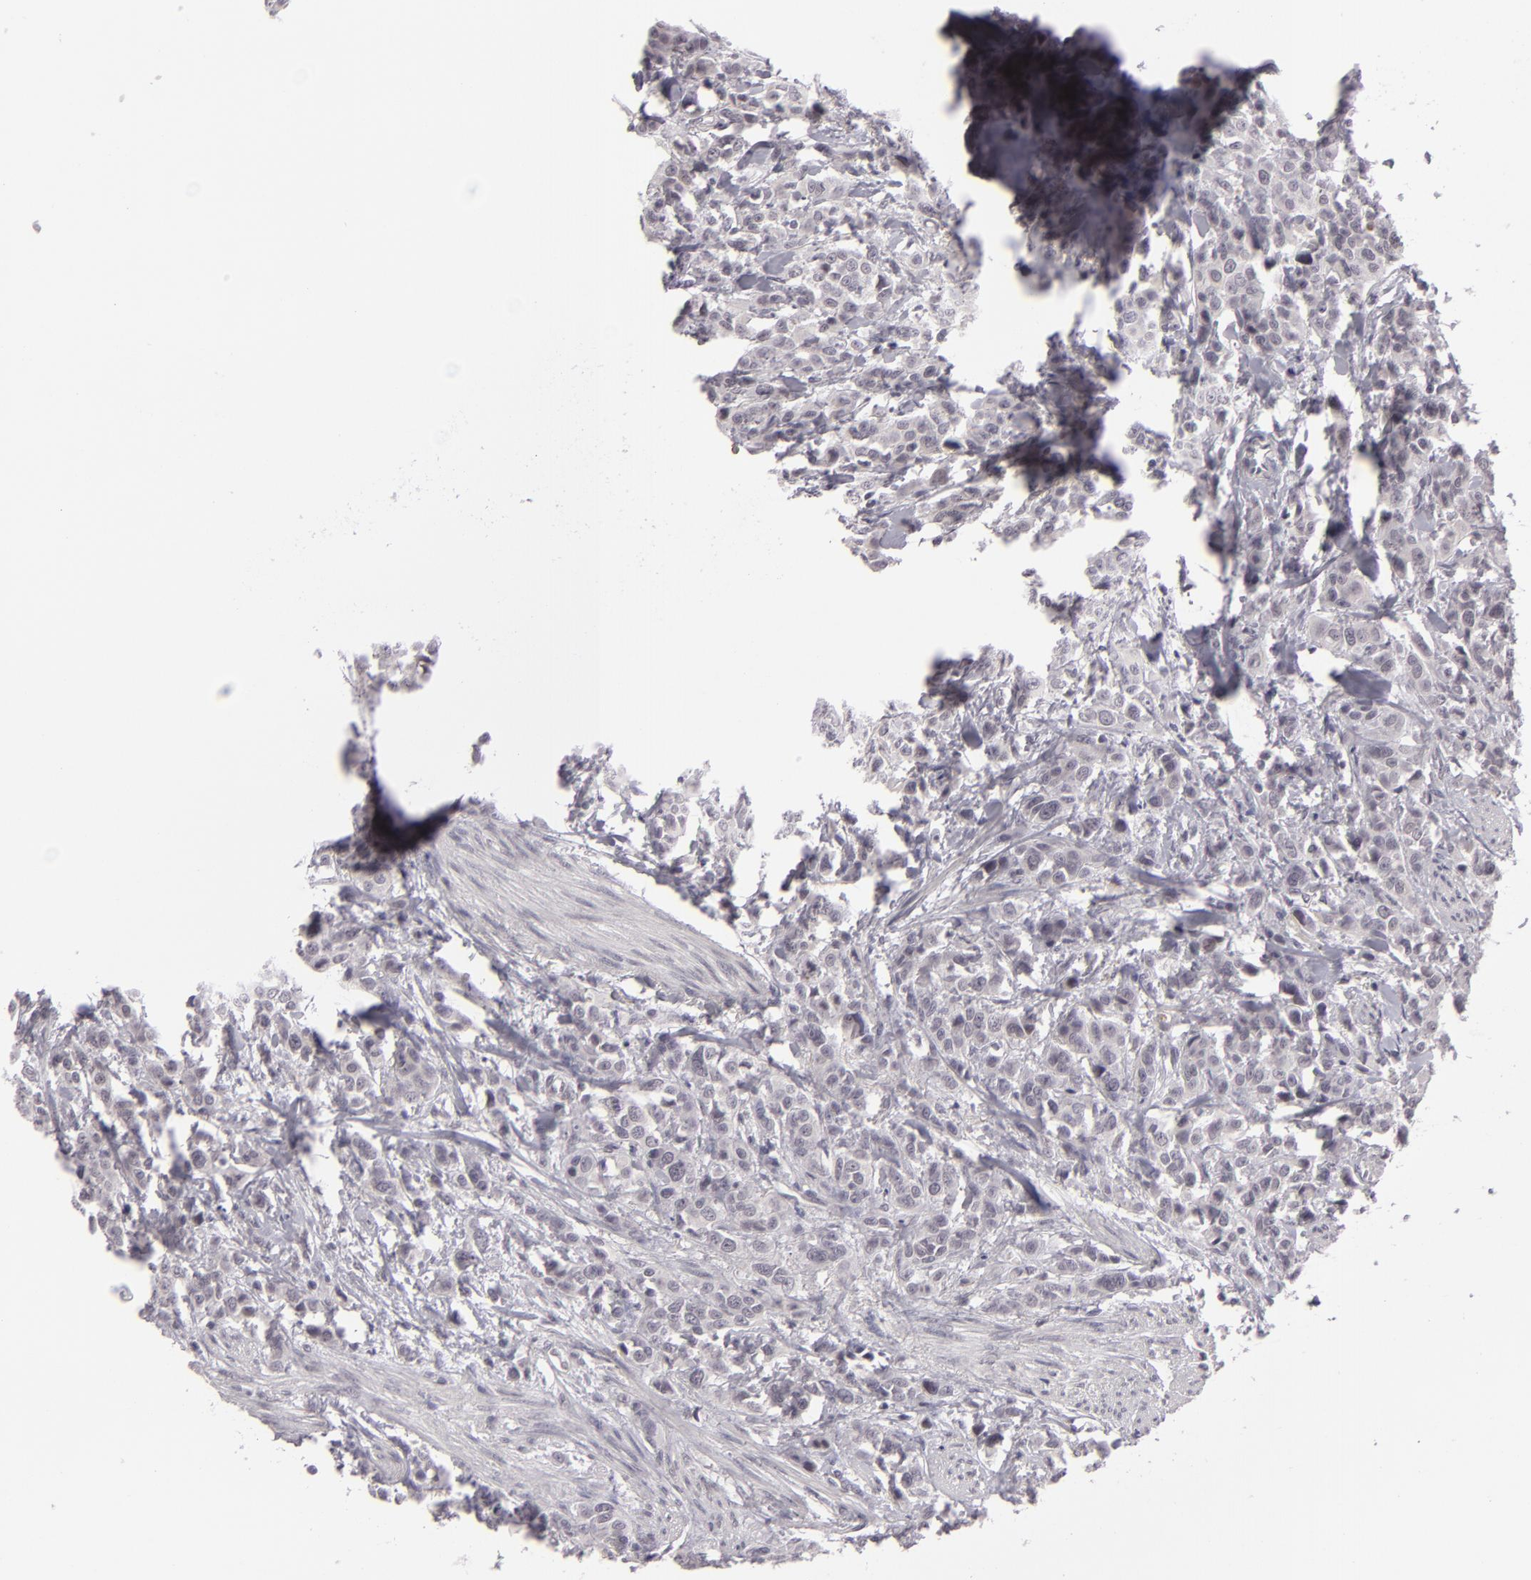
{"staining": {"intensity": "weak", "quantity": "<25%", "location": "nuclear"}, "tissue": "urothelial cancer", "cell_type": "Tumor cells", "image_type": "cancer", "snomed": [{"axis": "morphology", "description": "Urothelial carcinoma, High grade"}, {"axis": "topography", "description": "Urinary bladder"}], "caption": "IHC photomicrograph of human urothelial cancer stained for a protein (brown), which demonstrates no positivity in tumor cells.", "gene": "ZNF205", "patient": {"sex": "male", "age": 56}}